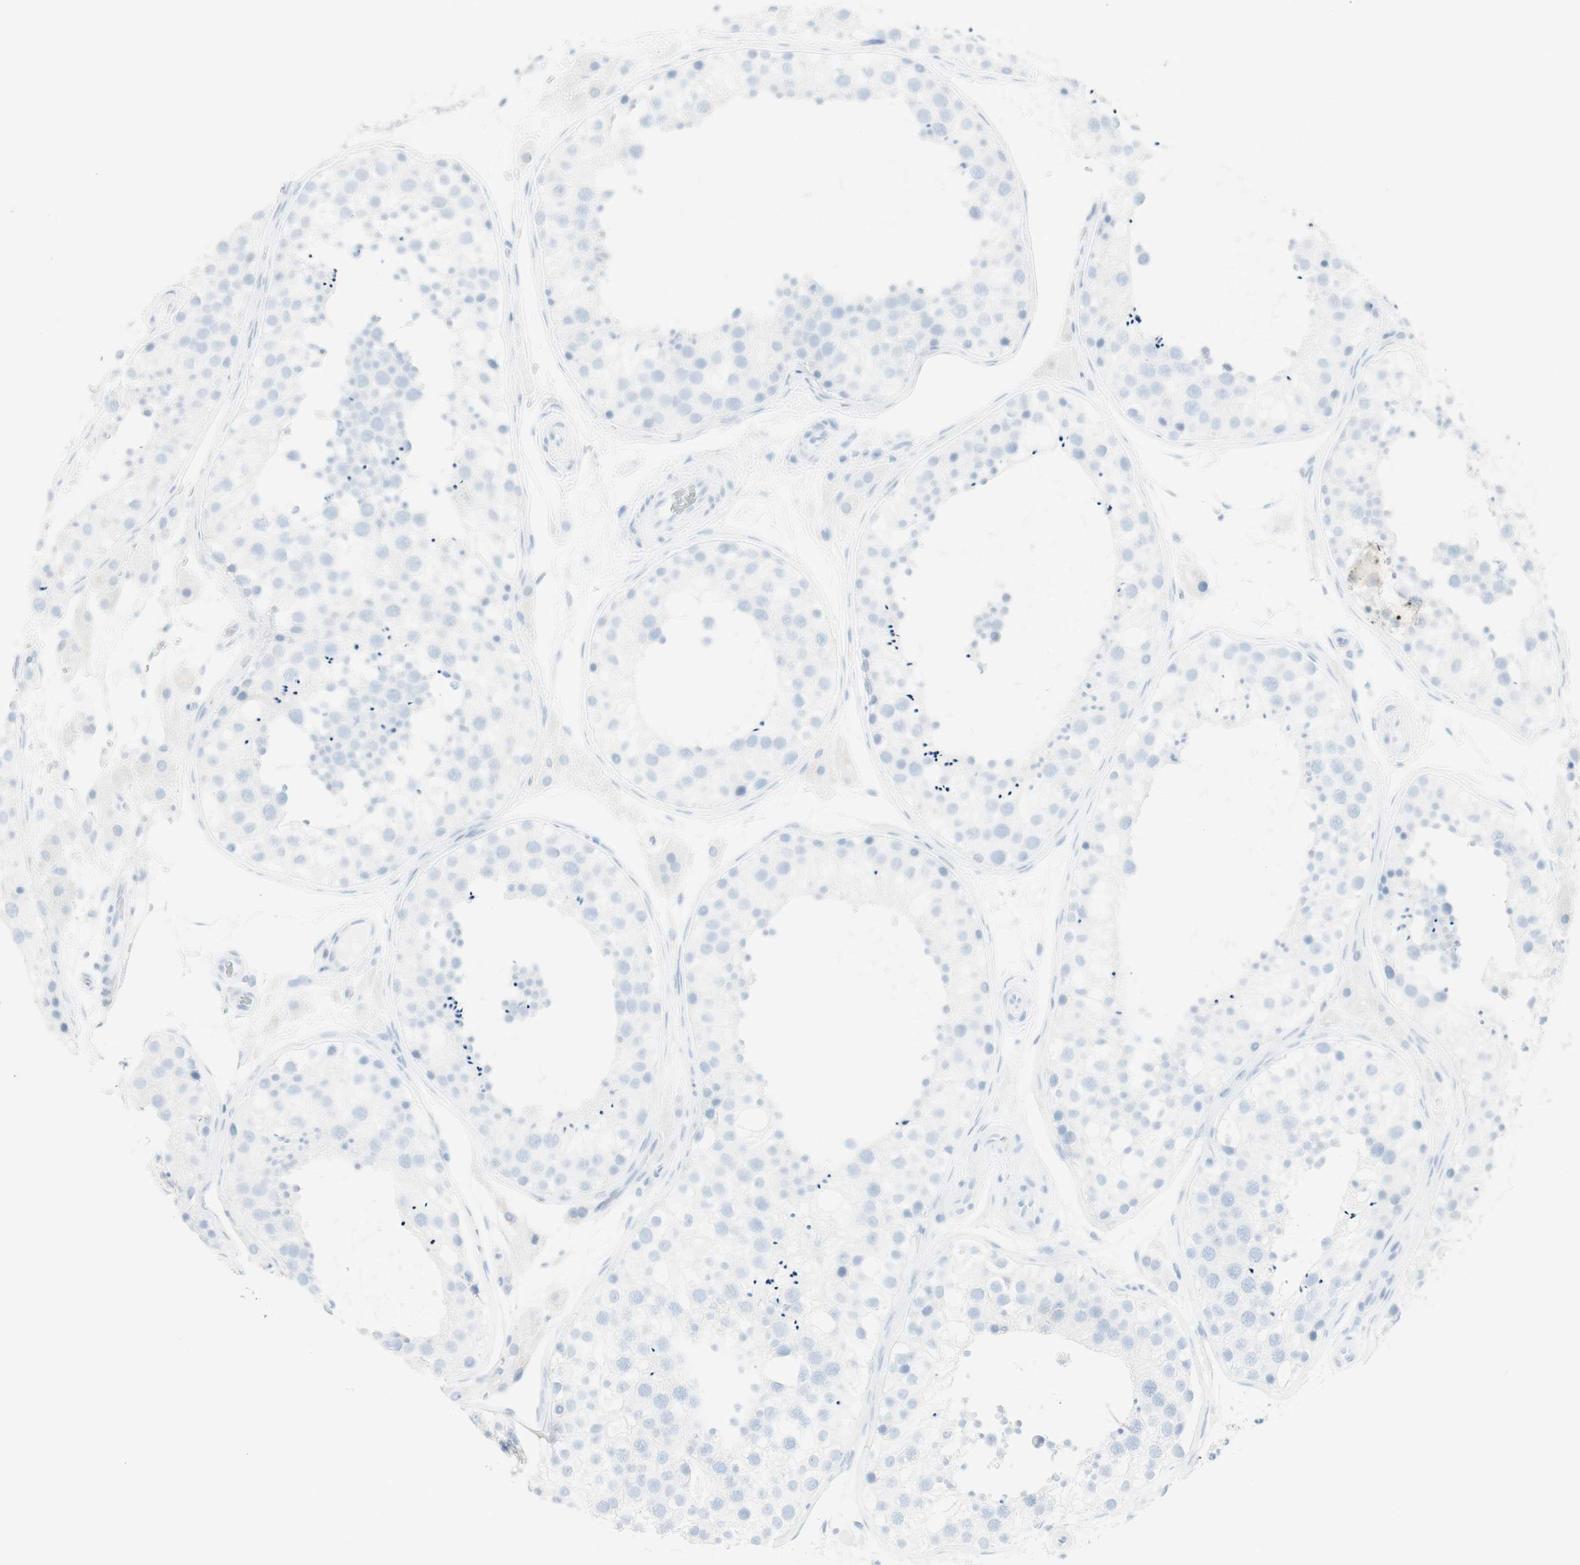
{"staining": {"intensity": "negative", "quantity": "none", "location": "none"}, "tissue": "testis", "cell_type": "Cells in seminiferous ducts", "image_type": "normal", "snomed": [{"axis": "morphology", "description": "Normal tissue, NOS"}, {"axis": "topography", "description": "Testis"}], "caption": "Immunohistochemistry photomicrograph of benign human testis stained for a protein (brown), which displays no staining in cells in seminiferous ducts.", "gene": "NAPSA", "patient": {"sex": "male", "age": 26}}